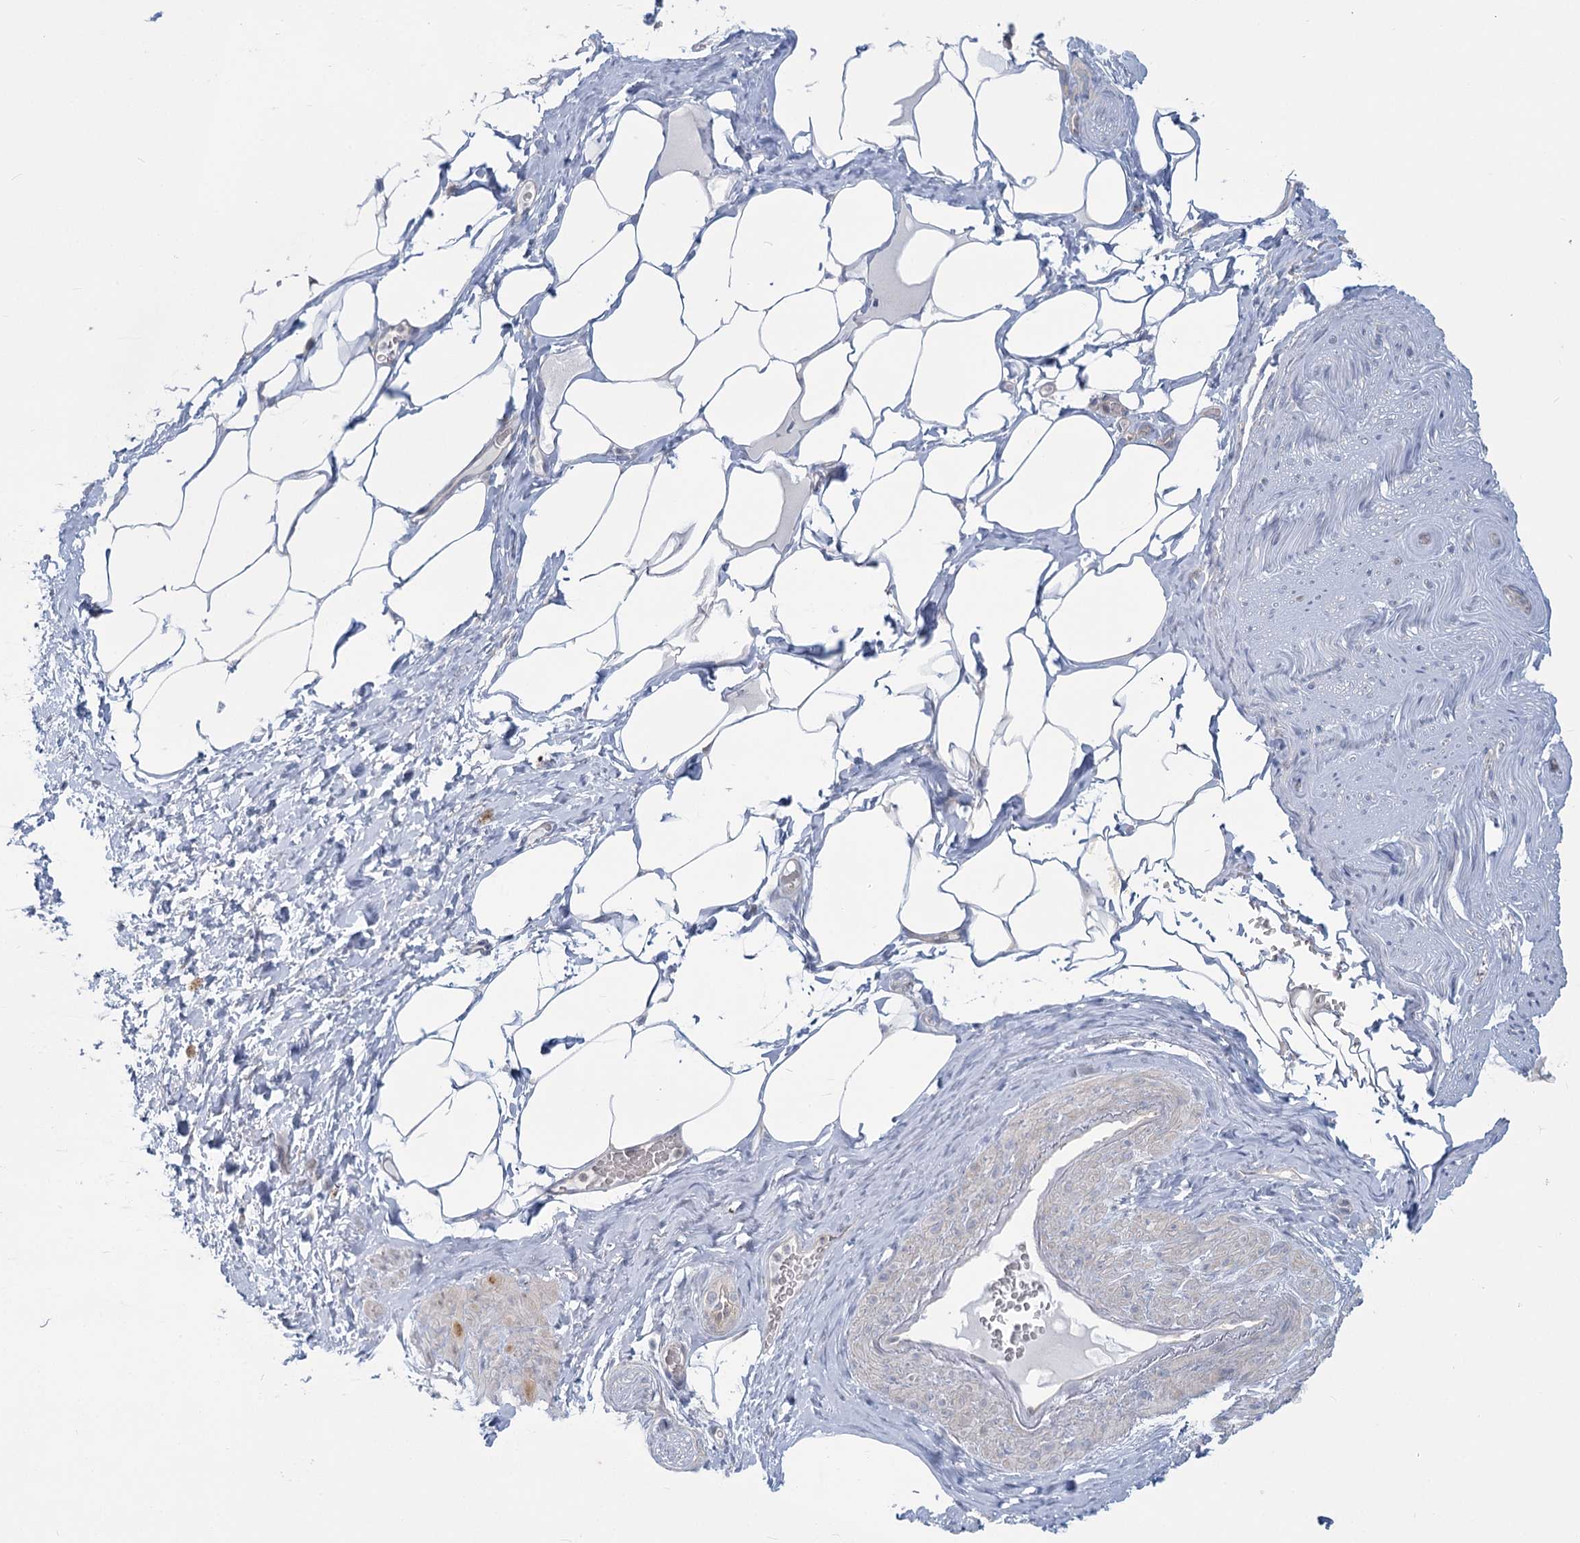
{"staining": {"intensity": "negative", "quantity": "none", "location": "none"}, "tissue": "adipose tissue", "cell_type": "Adipocytes", "image_type": "normal", "snomed": [{"axis": "morphology", "description": "Normal tissue, NOS"}, {"axis": "morphology", "description": "Adenocarcinoma, Low grade"}, {"axis": "topography", "description": "Prostate"}, {"axis": "topography", "description": "Peripheral nerve tissue"}], "caption": "IHC image of benign human adipose tissue stained for a protein (brown), which reveals no positivity in adipocytes.", "gene": "MTG1", "patient": {"sex": "male", "age": 63}}